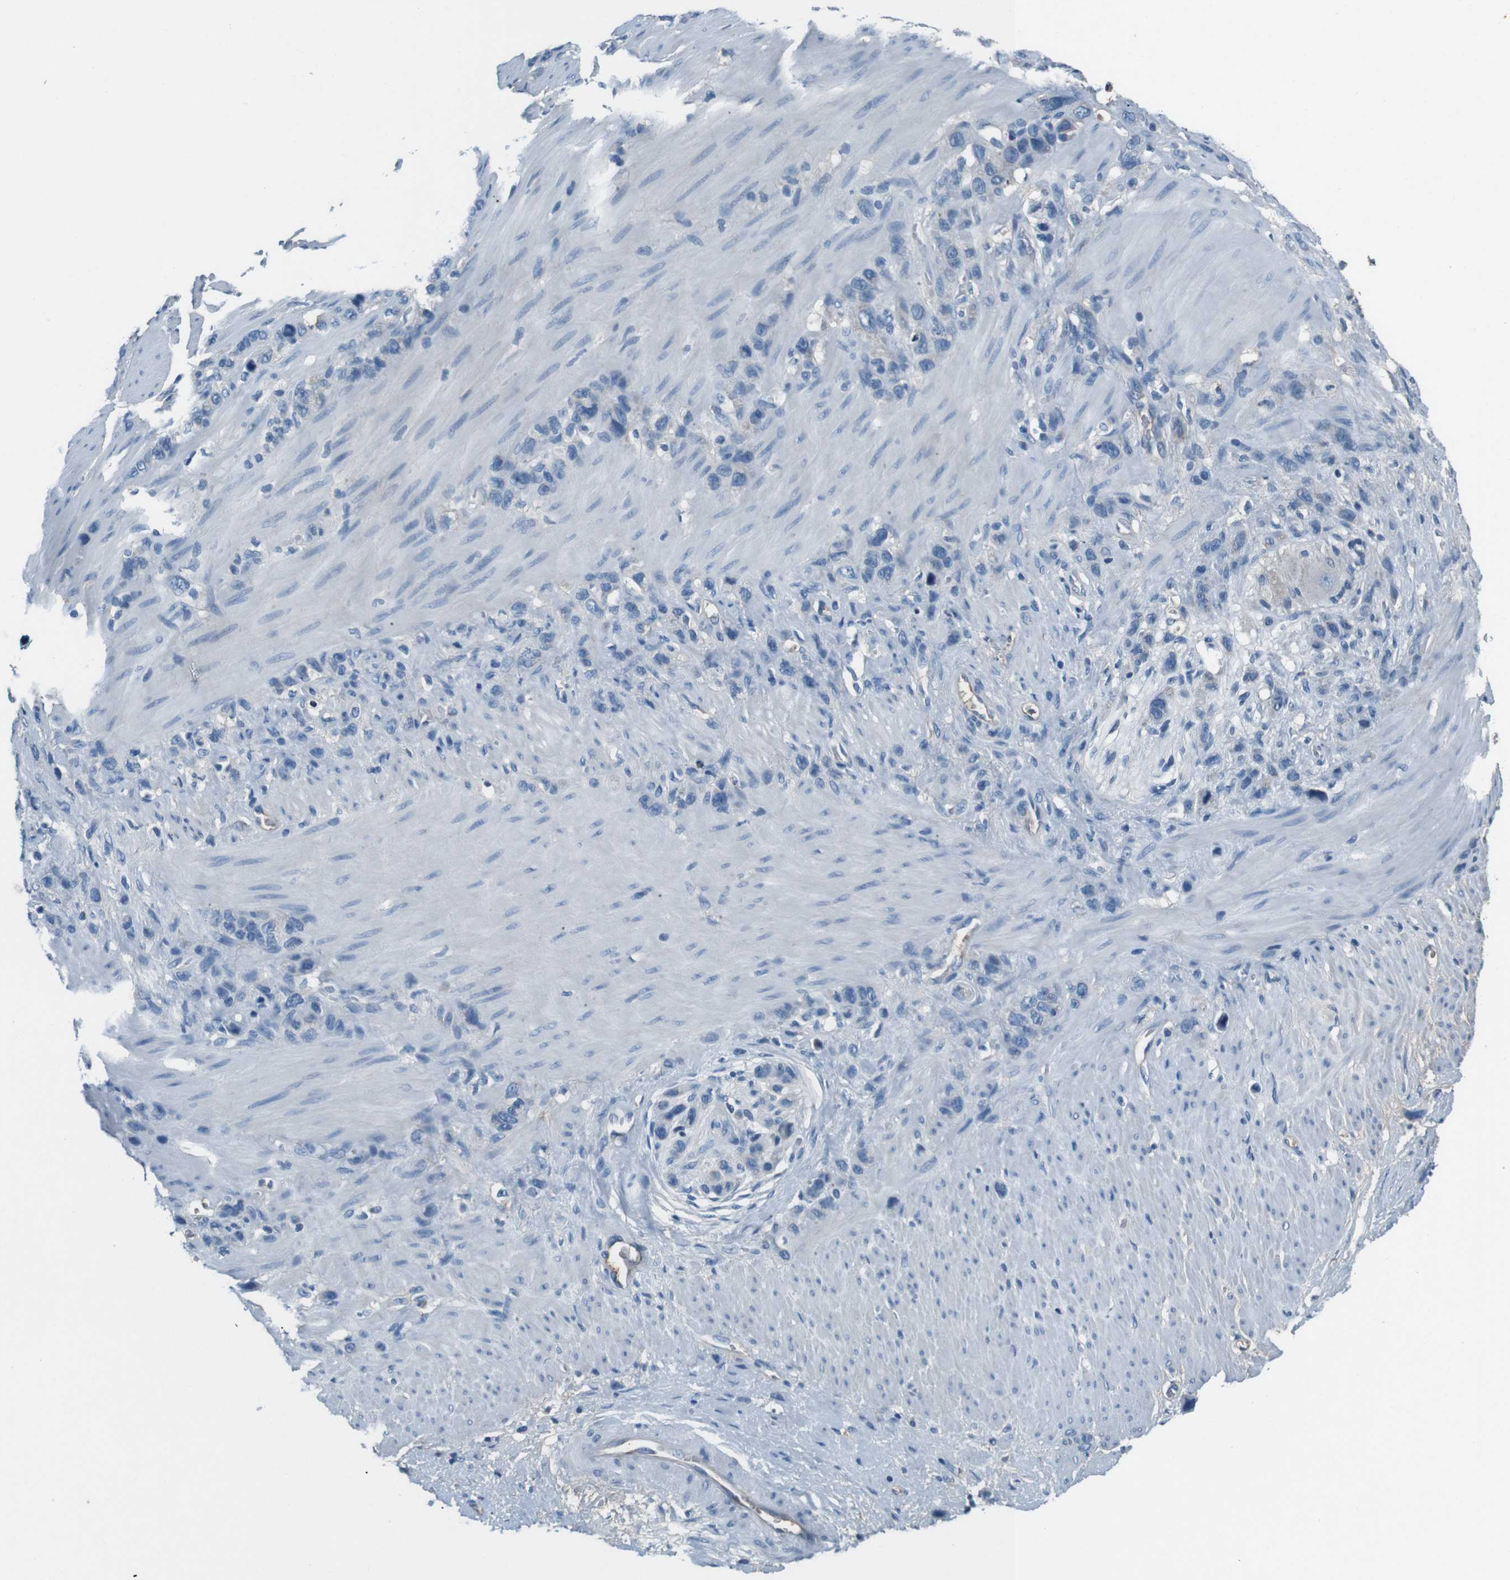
{"staining": {"intensity": "weak", "quantity": "<25%", "location": "cytoplasmic/membranous"}, "tissue": "stomach cancer", "cell_type": "Tumor cells", "image_type": "cancer", "snomed": [{"axis": "morphology", "description": "Adenocarcinoma, NOS"}, {"axis": "morphology", "description": "Adenocarcinoma, High grade"}, {"axis": "topography", "description": "Stomach, upper"}, {"axis": "topography", "description": "Stomach, lower"}], "caption": "Tumor cells are negative for brown protein staining in high-grade adenocarcinoma (stomach).", "gene": "LEP", "patient": {"sex": "female", "age": 65}}